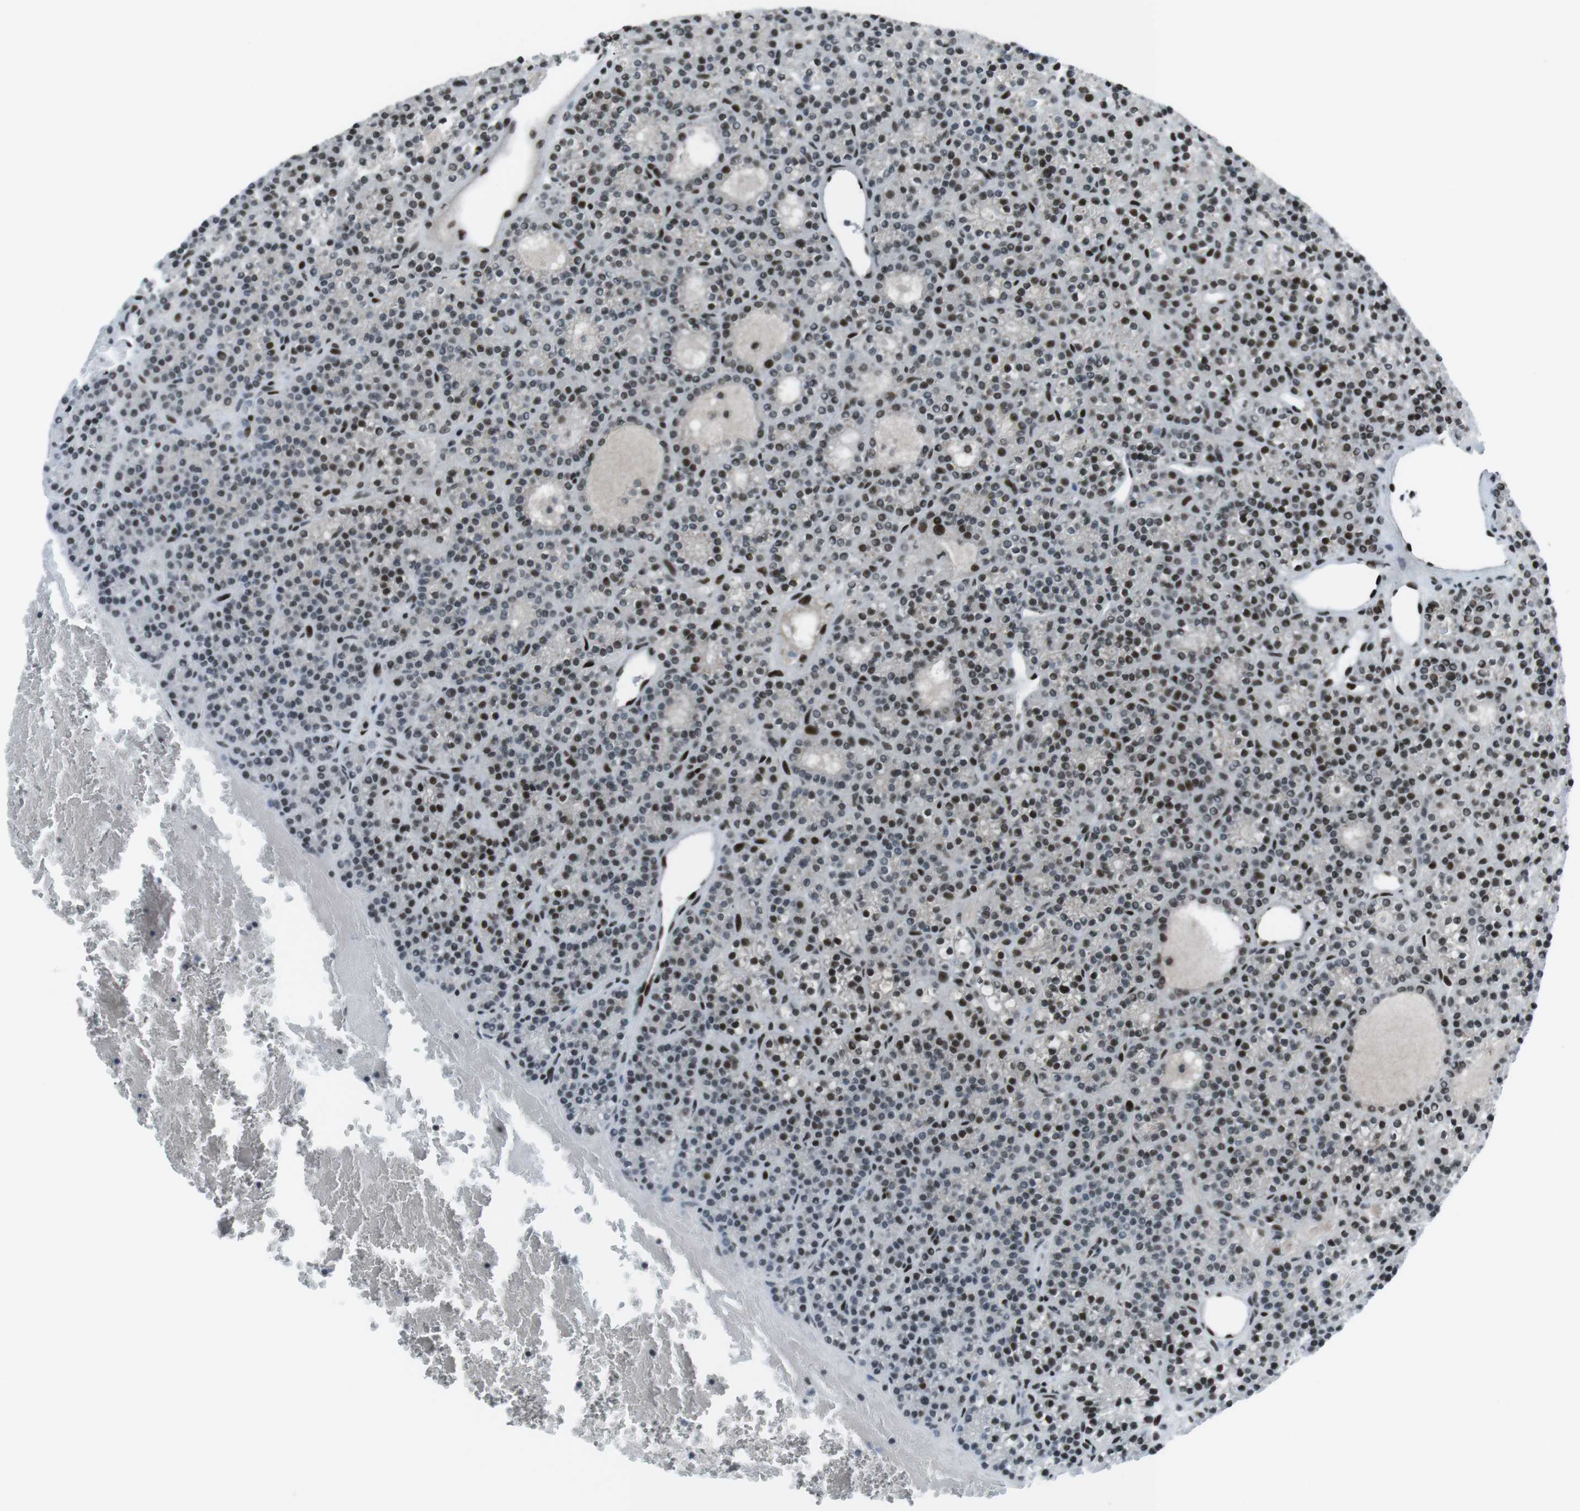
{"staining": {"intensity": "strong", "quantity": ">75%", "location": "nuclear"}, "tissue": "parathyroid gland", "cell_type": "Glandular cells", "image_type": "normal", "snomed": [{"axis": "morphology", "description": "Normal tissue, NOS"}, {"axis": "morphology", "description": "Adenoma, NOS"}, {"axis": "topography", "description": "Parathyroid gland"}], "caption": "Glandular cells display high levels of strong nuclear positivity in approximately >75% of cells in benign human parathyroid gland. (Brightfield microscopy of DAB IHC at high magnification).", "gene": "TAF1", "patient": {"sex": "female", "age": 64}}